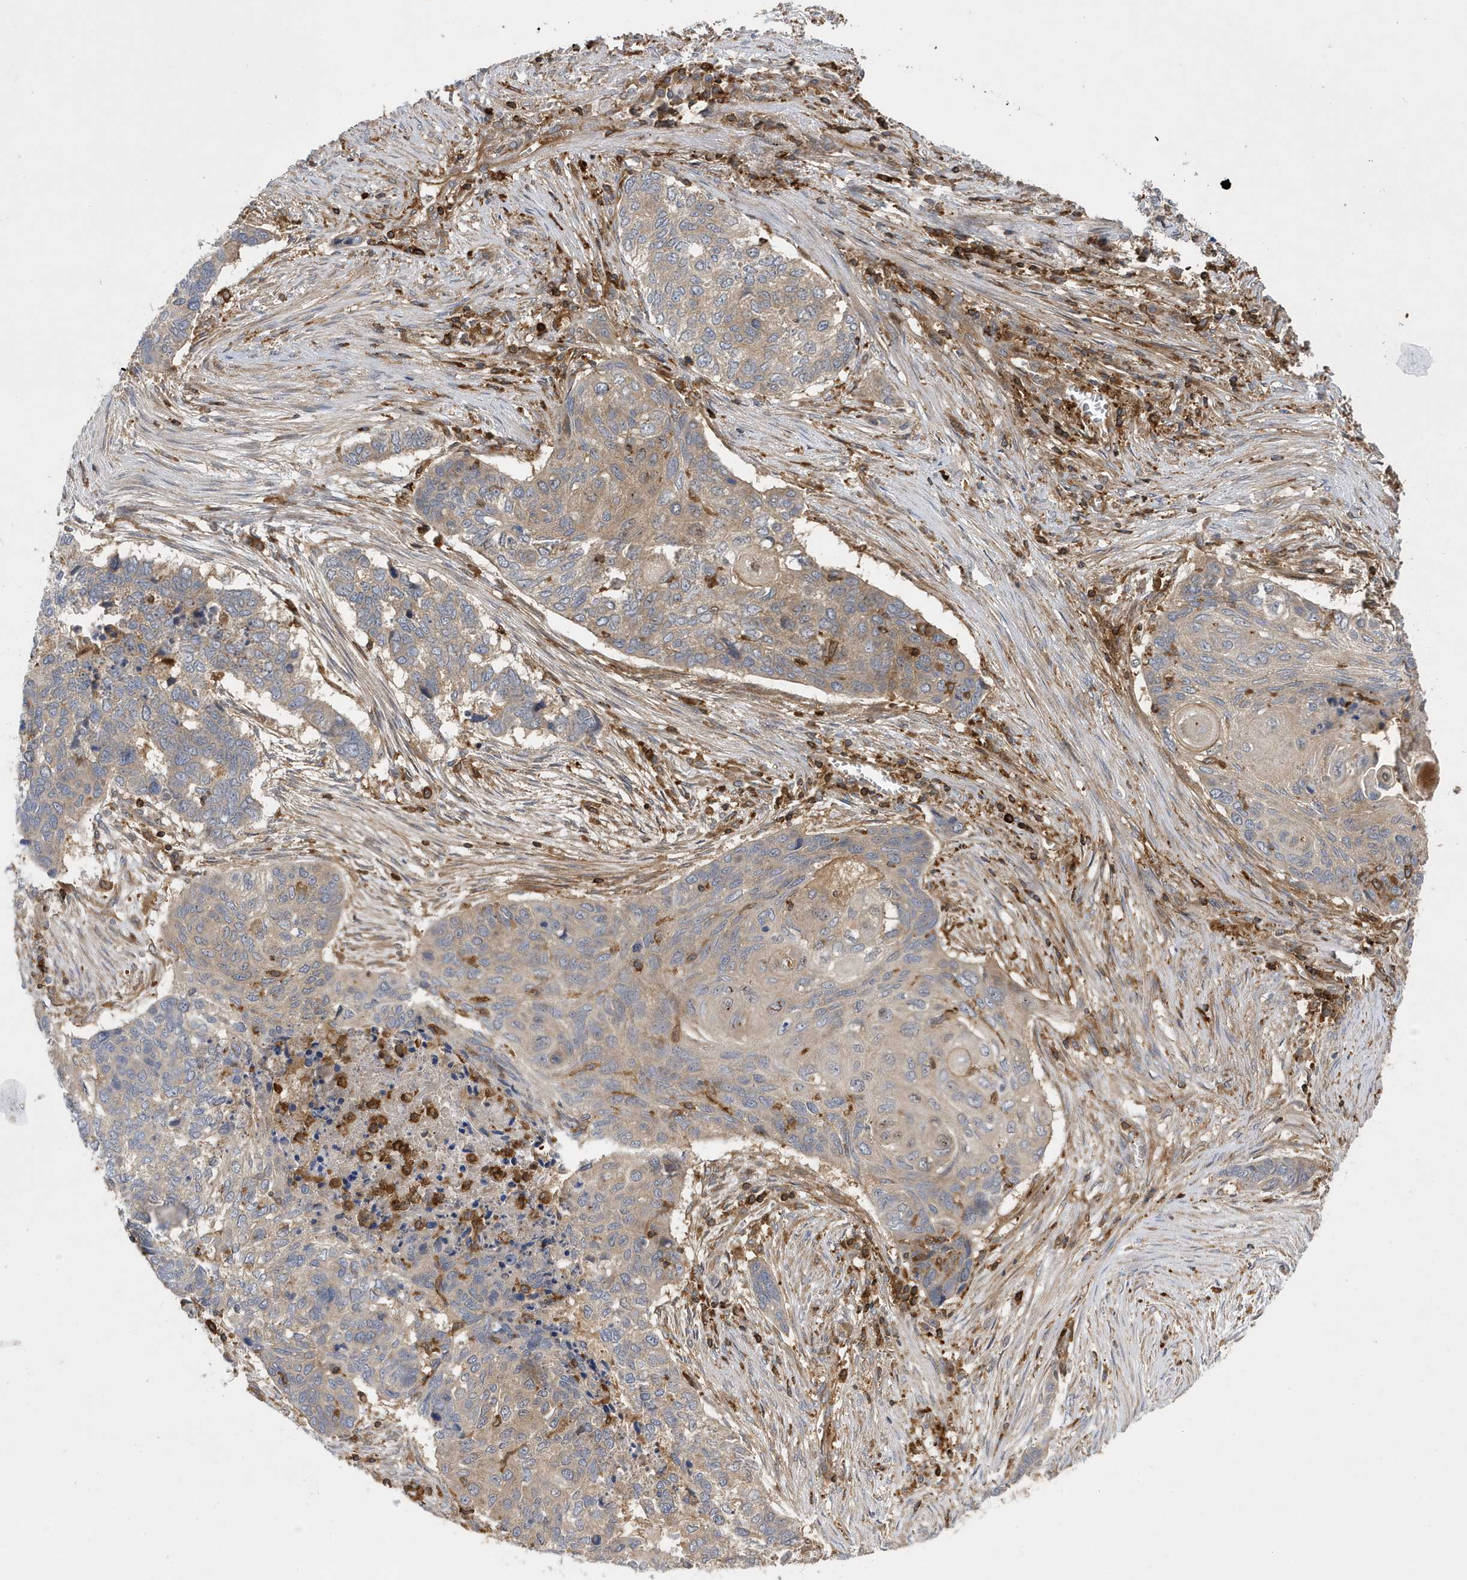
{"staining": {"intensity": "weak", "quantity": "25%-75%", "location": "cytoplasmic/membranous"}, "tissue": "lung cancer", "cell_type": "Tumor cells", "image_type": "cancer", "snomed": [{"axis": "morphology", "description": "Squamous cell carcinoma, NOS"}, {"axis": "topography", "description": "Lung"}], "caption": "Protein analysis of lung cancer tissue demonstrates weak cytoplasmic/membranous staining in approximately 25%-75% of tumor cells. The staining was performed using DAB to visualize the protein expression in brown, while the nuclei were stained in blue with hematoxylin (Magnification: 20x).", "gene": "LAPTM4A", "patient": {"sex": "female", "age": 63}}